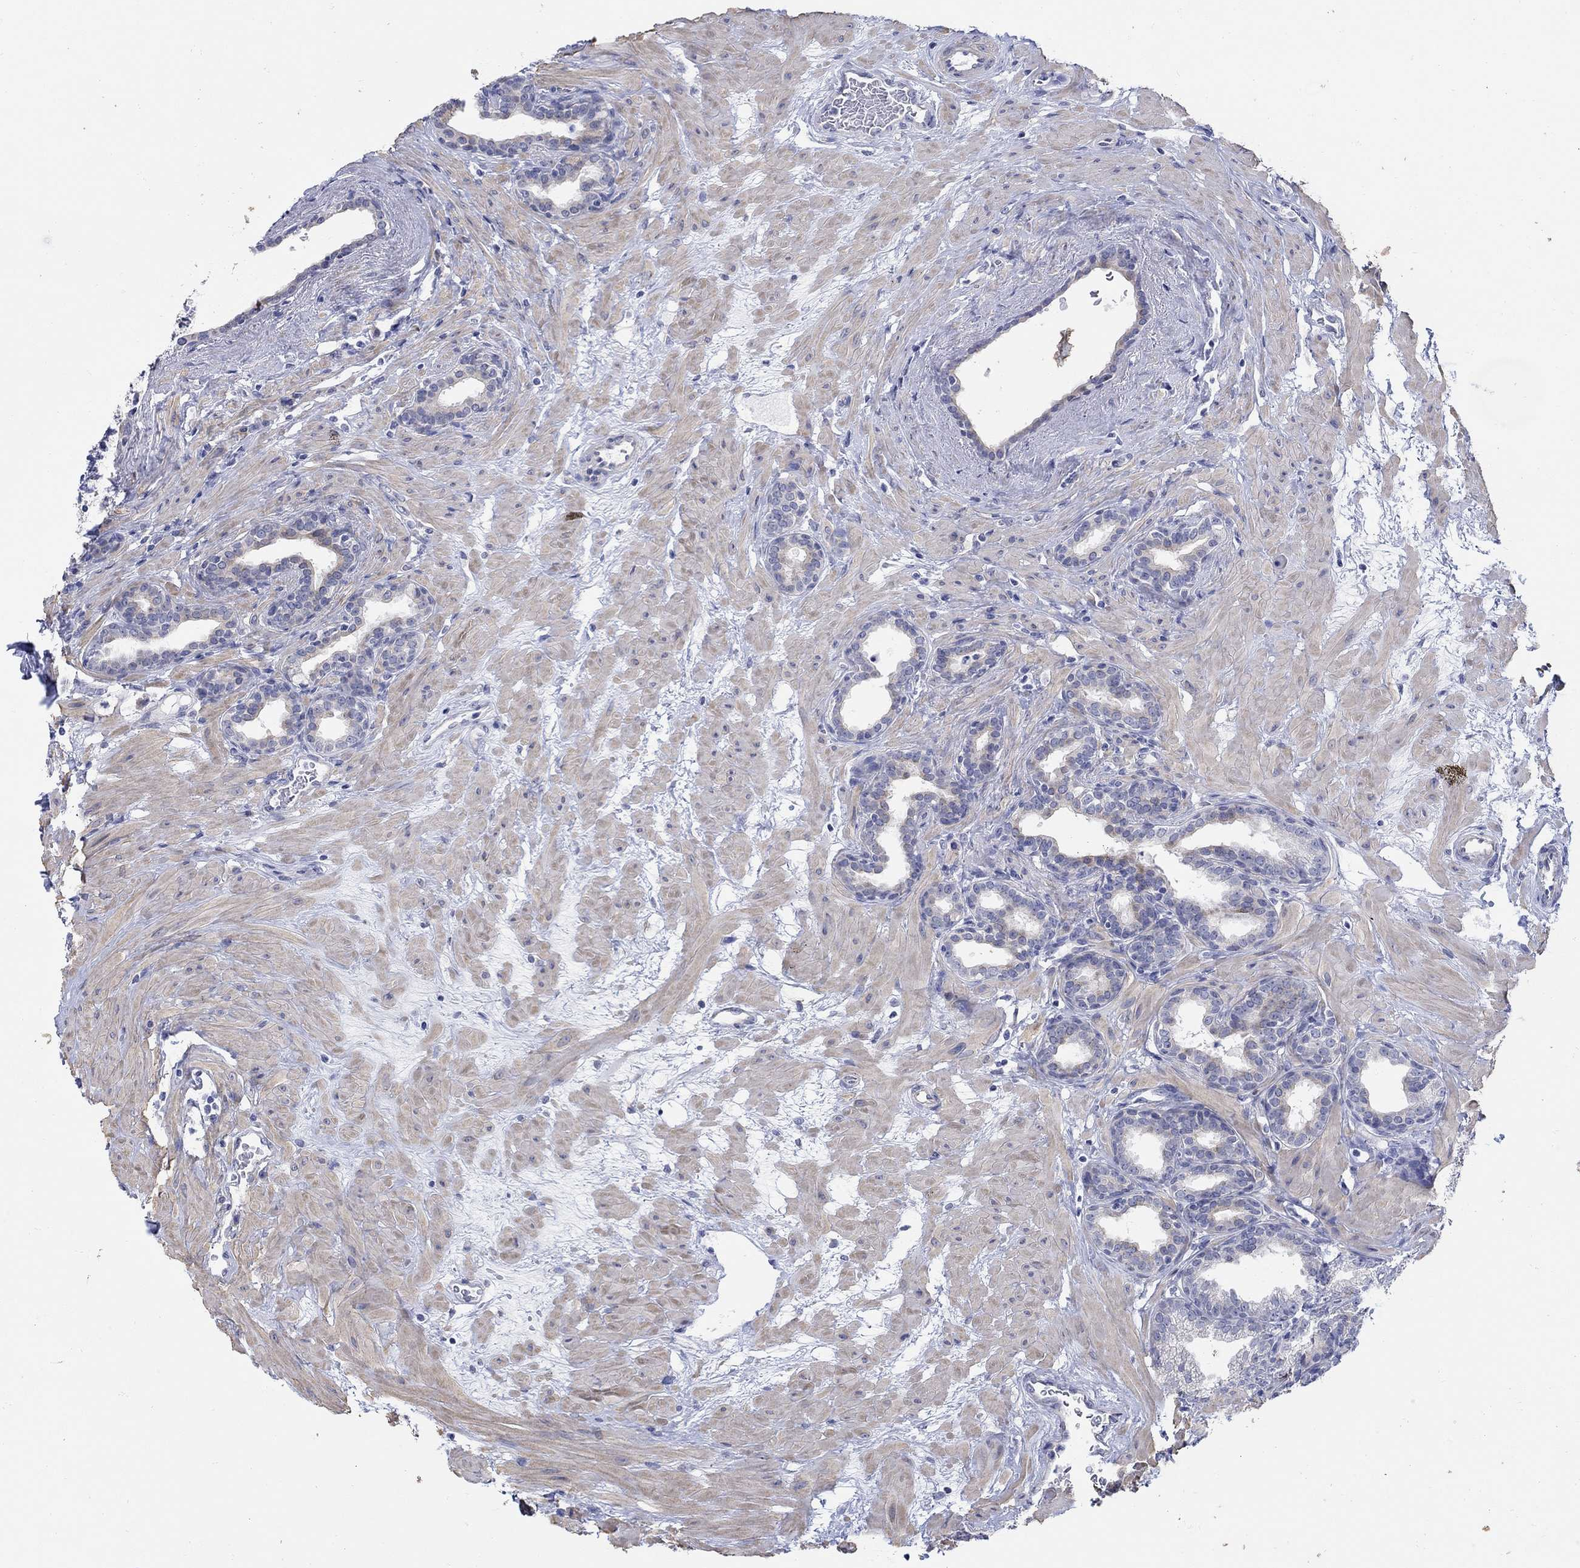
{"staining": {"intensity": "negative", "quantity": "none", "location": "none"}, "tissue": "prostate", "cell_type": "Glandular cells", "image_type": "normal", "snomed": [{"axis": "morphology", "description": "Normal tissue, NOS"}, {"axis": "topography", "description": "Prostate"}], "caption": "Immunohistochemistry micrograph of normal prostate: human prostate stained with DAB (3,3'-diaminobenzidine) reveals no significant protein positivity in glandular cells. (Immunohistochemistry, brightfield microscopy, high magnification).", "gene": "KRT222", "patient": {"sex": "male", "age": 37}}